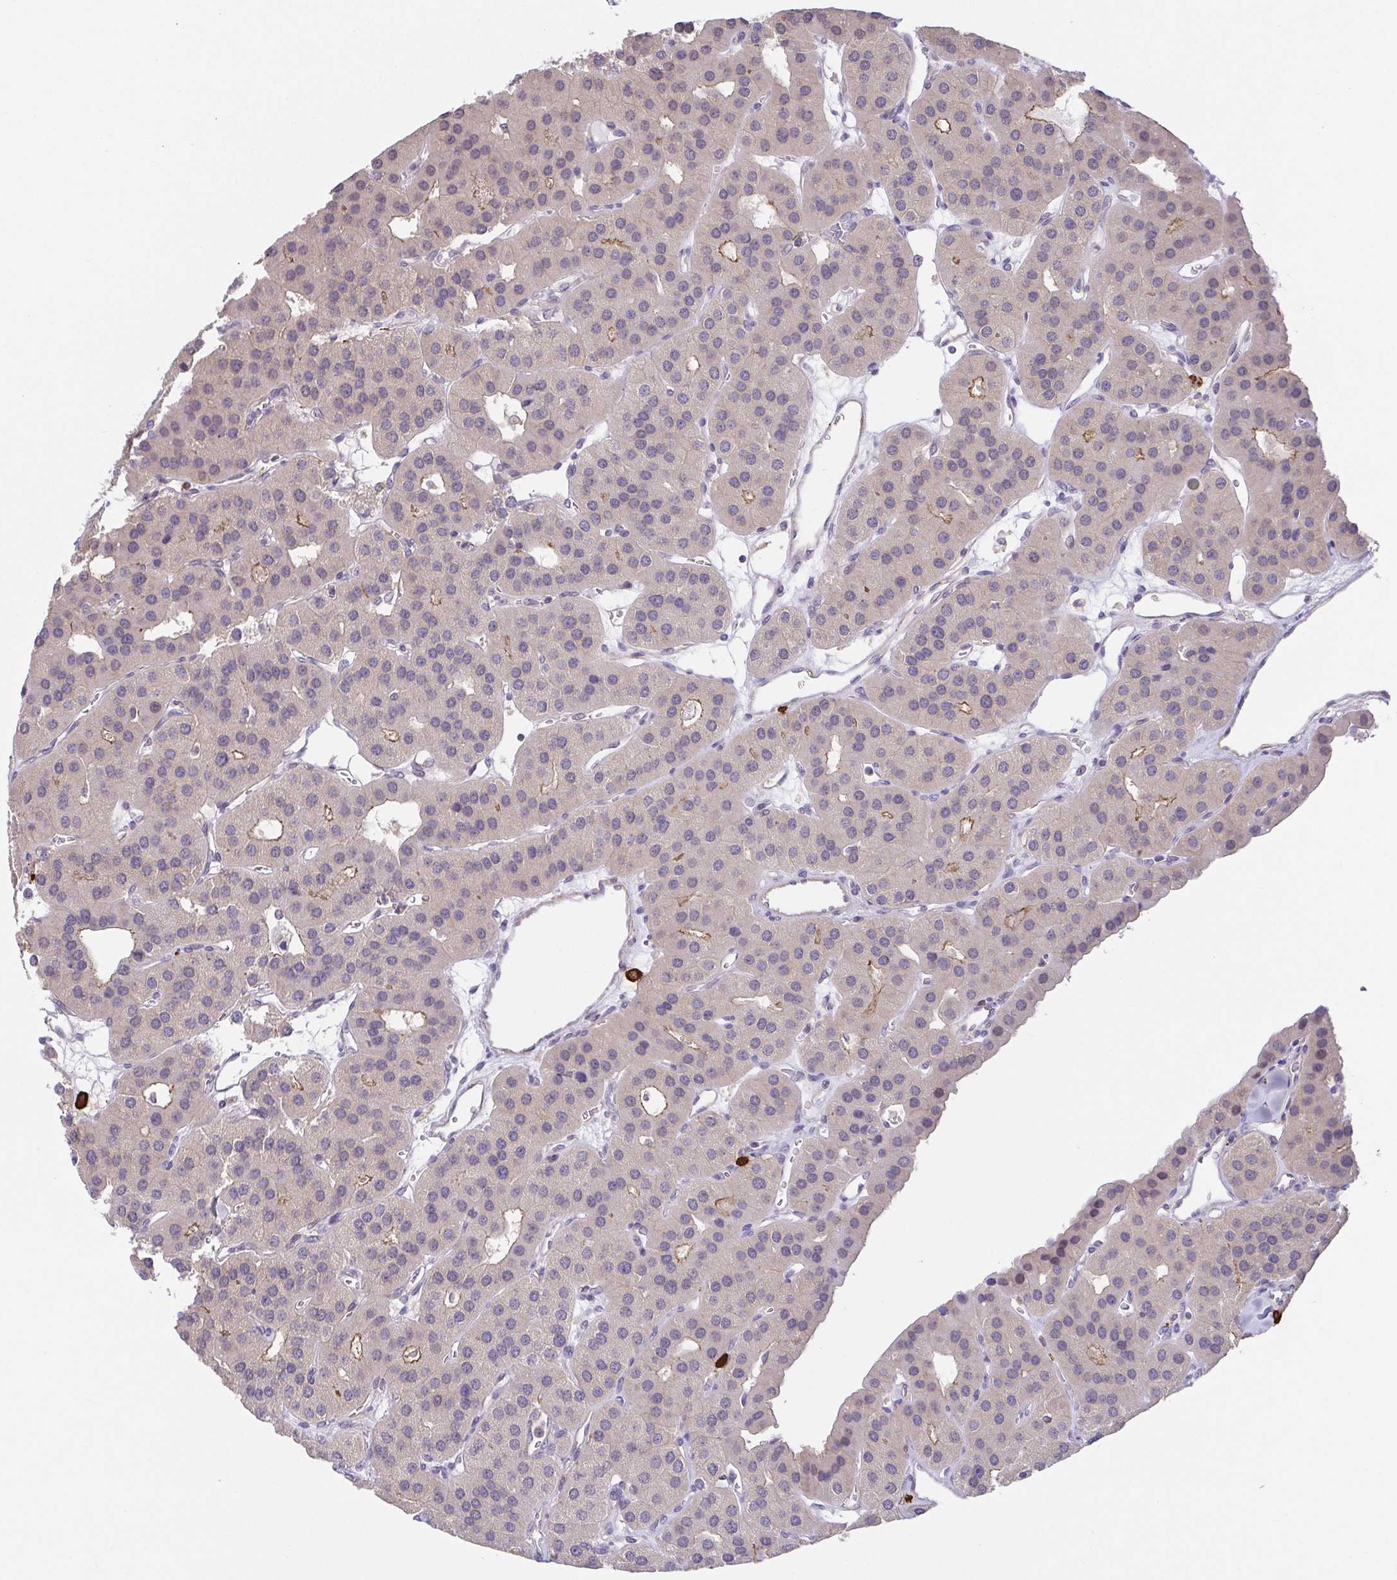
{"staining": {"intensity": "weak", "quantity": "<25%", "location": "cytoplasmic/membranous"}, "tissue": "parathyroid gland", "cell_type": "Glandular cells", "image_type": "normal", "snomed": [{"axis": "morphology", "description": "Normal tissue, NOS"}, {"axis": "morphology", "description": "Adenoma, NOS"}, {"axis": "topography", "description": "Parathyroid gland"}], "caption": "This is an immunohistochemistry (IHC) image of unremarkable human parathyroid gland. There is no staining in glandular cells.", "gene": "PREPL", "patient": {"sex": "female", "age": 86}}